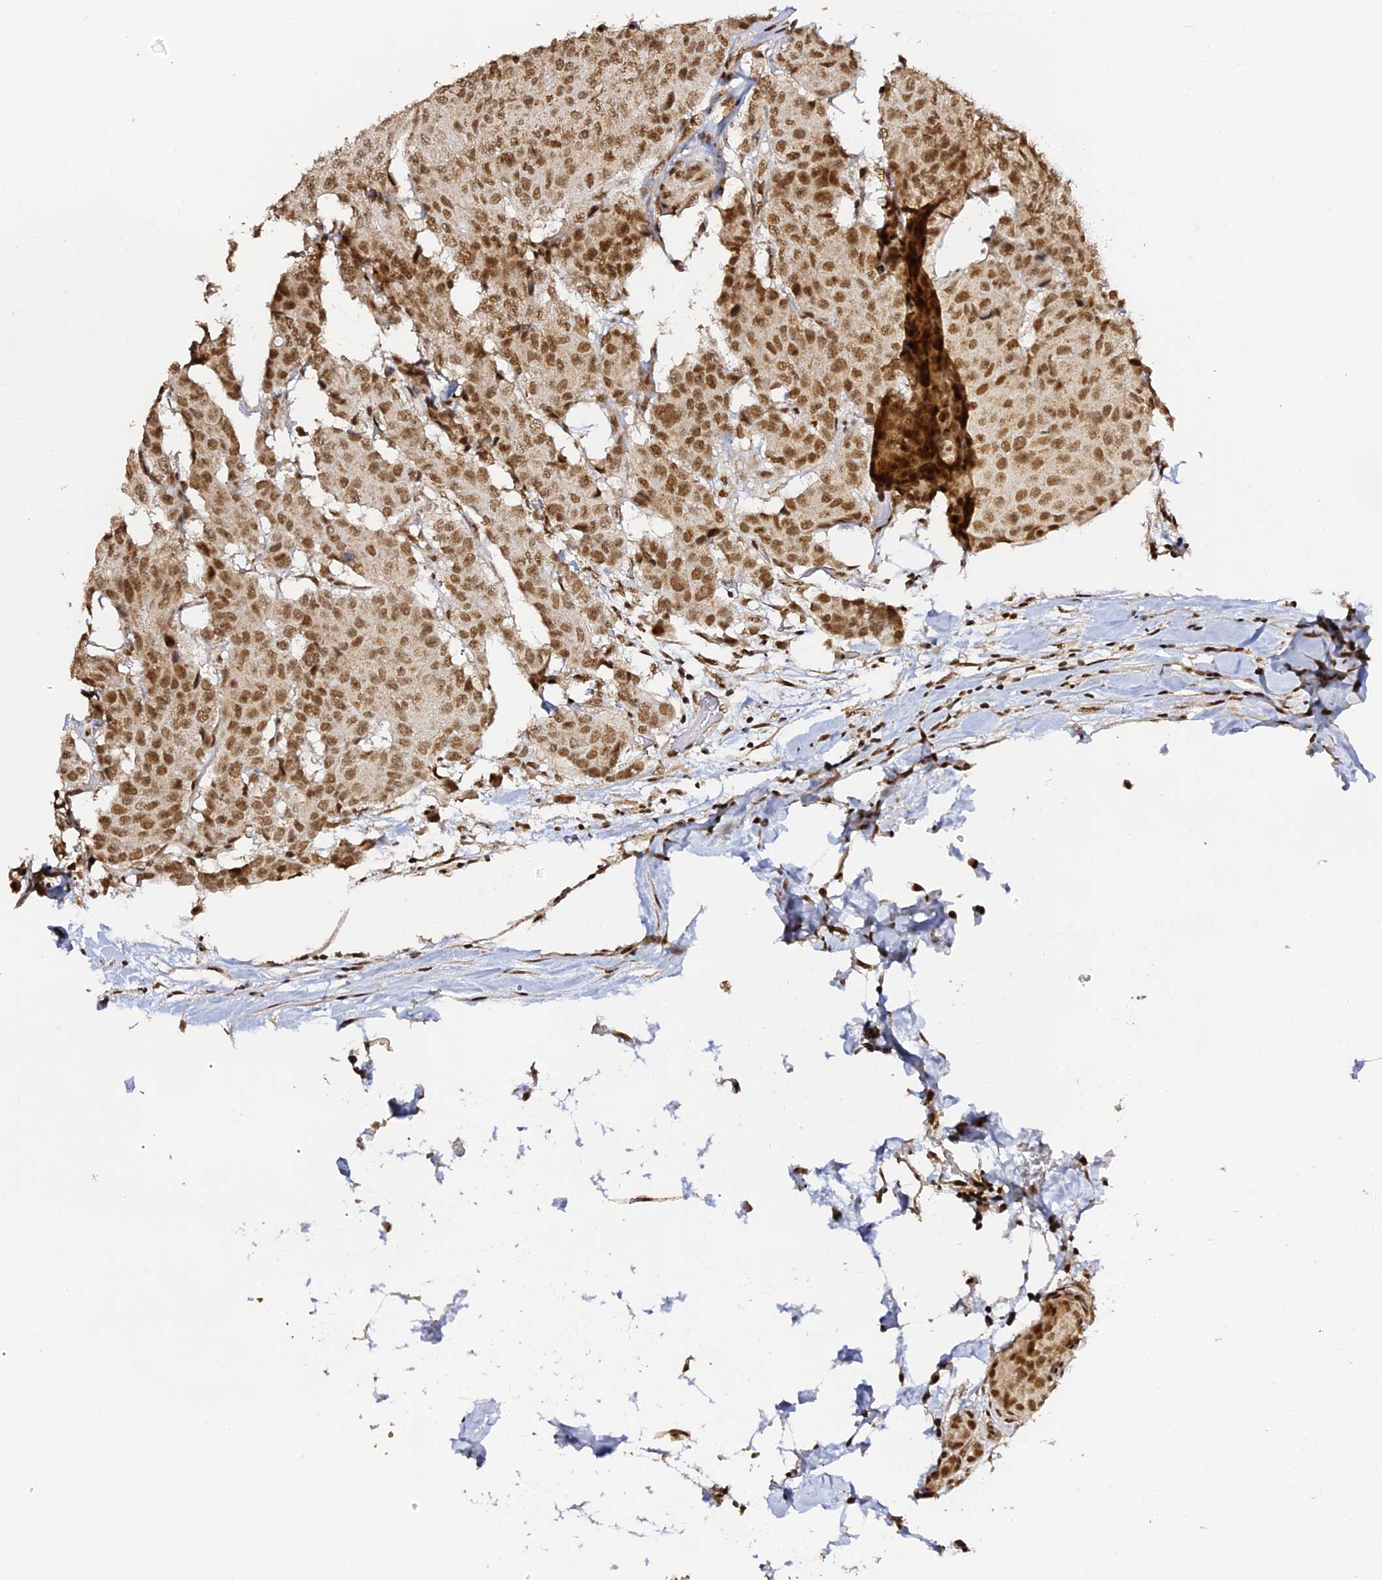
{"staining": {"intensity": "moderate", "quantity": ">75%", "location": "nuclear"}, "tissue": "breast cancer", "cell_type": "Tumor cells", "image_type": "cancer", "snomed": [{"axis": "morphology", "description": "Duct carcinoma"}, {"axis": "topography", "description": "Breast"}], "caption": "Protein analysis of breast infiltrating ductal carcinoma tissue reveals moderate nuclear expression in about >75% of tumor cells.", "gene": "MCRS1", "patient": {"sex": "female", "age": 75}}